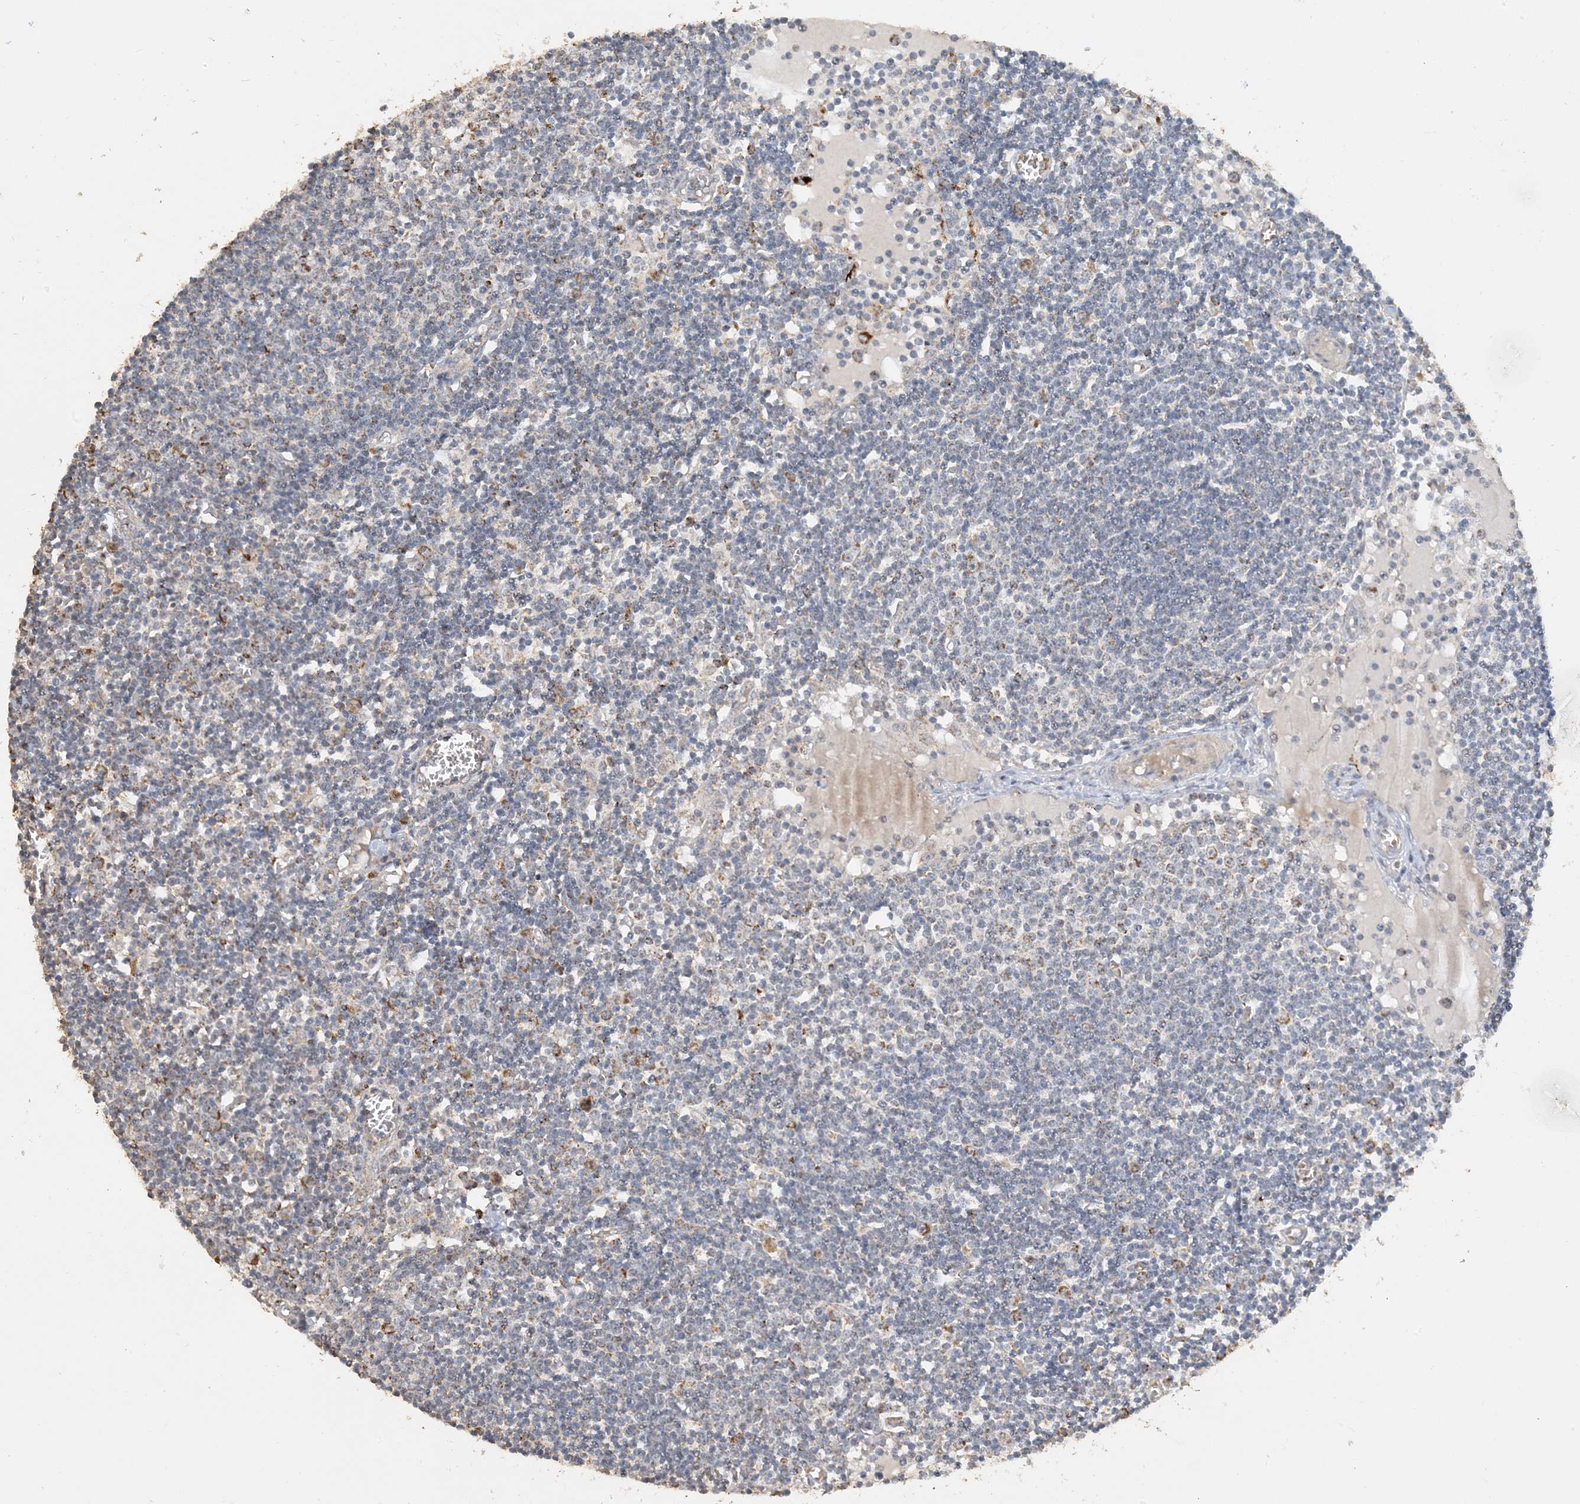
{"staining": {"intensity": "weak", "quantity": "25%-75%", "location": "cytoplasmic/membranous"}, "tissue": "lymph node", "cell_type": "Non-germinal center cells", "image_type": "normal", "snomed": [{"axis": "morphology", "description": "Normal tissue, NOS"}, {"axis": "topography", "description": "Lymph node"}], "caption": "Immunohistochemistry micrograph of benign lymph node: lymph node stained using immunohistochemistry exhibits low levels of weak protein expression localized specifically in the cytoplasmic/membranous of non-germinal center cells, appearing as a cytoplasmic/membranous brown color.", "gene": "SFMBT2", "patient": {"sex": "female", "age": 11}}